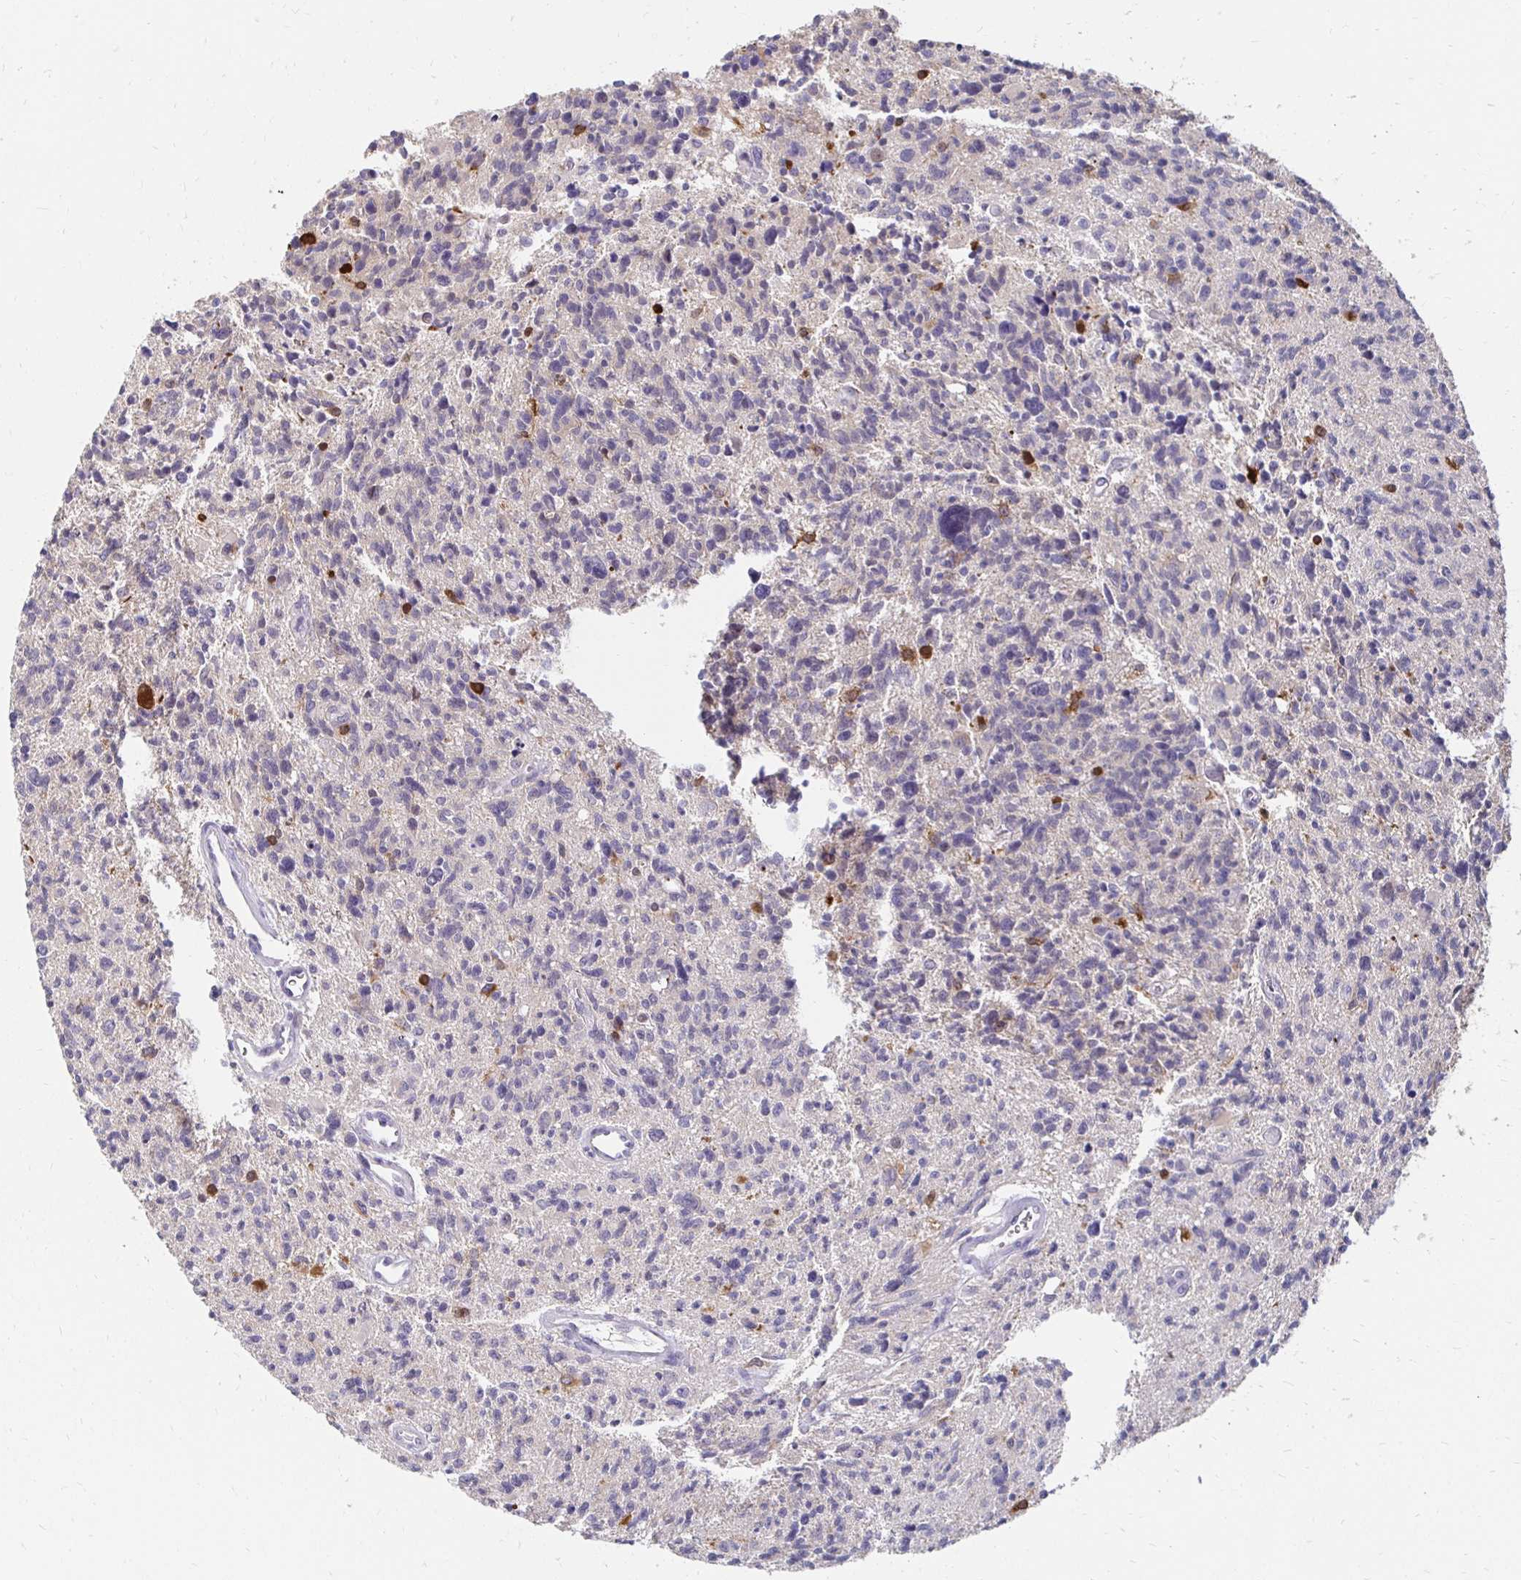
{"staining": {"intensity": "negative", "quantity": "none", "location": "none"}, "tissue": "glioma", "cell_type": "Tumor cells", "image_type": "cancer", "snomed": [{"axis": "morphology", "description": "Glioma, malignant, High grade"}, {"axis": "topography", "description": "Brain"}], "caption": "This is an immunohistochemistry photomicrograph of human glioma. There is no staining in tumor cells.", "gene": "PADI2", "patient": {"sex": "male", "age": 29}}